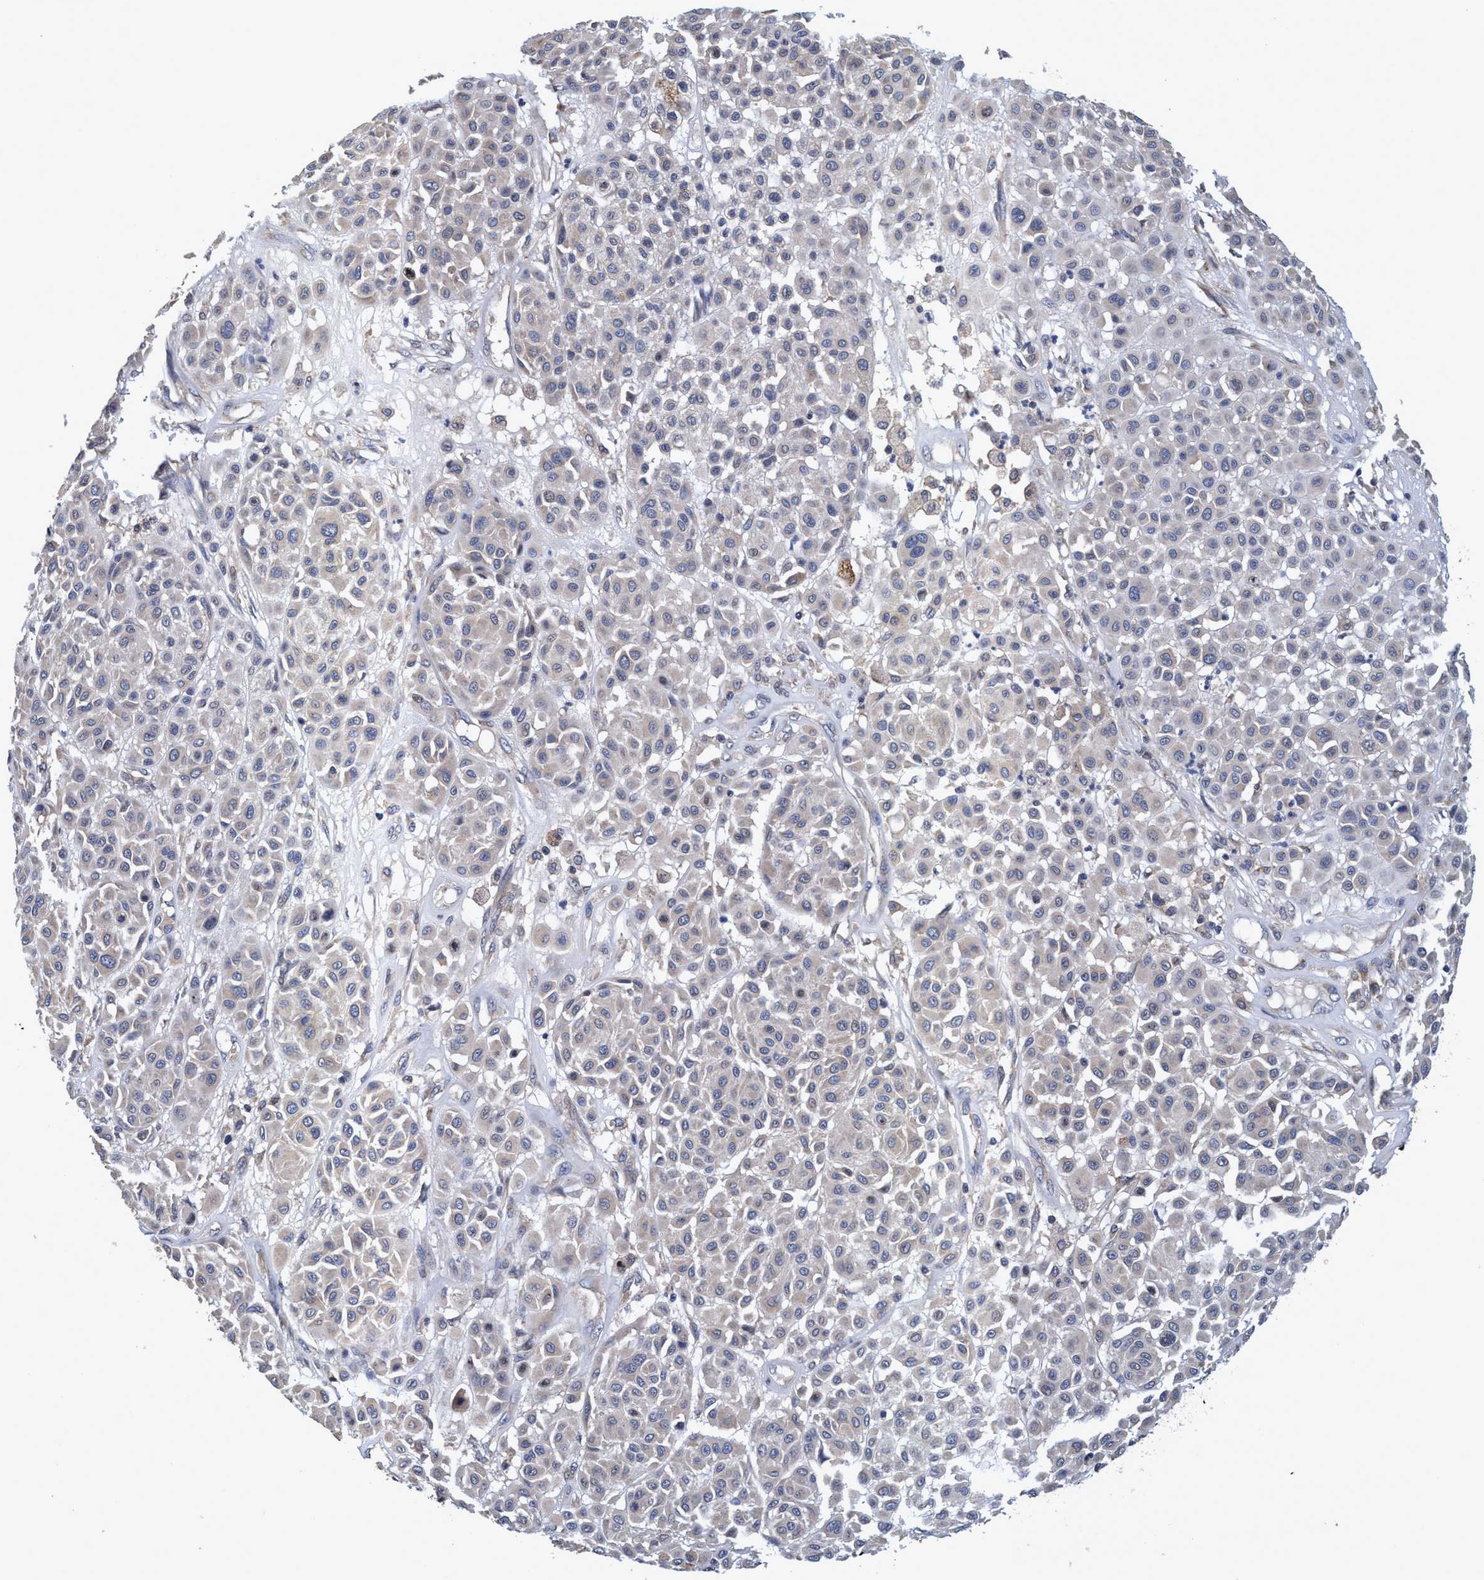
{"staining": {"intensity": "negative", "quantity": "none", "location": "none"}, "tissue": "melanoma", "cell_type": "Tumor cells", "image_type": "cancer", "snomed": [{"axis": "morphology", "description": "Malignant melanoma, Metastatic site"}, {"axis": "topography", "description": "Soft tissue"}], "caption": "Immunohistochemistry (IHC) histopathology image of human melanoma stained for a protein (brown), which shows no staining in tumor cells.", "gene": "CALCOCO2", "patient": {"sex": "male", "age": 41}}